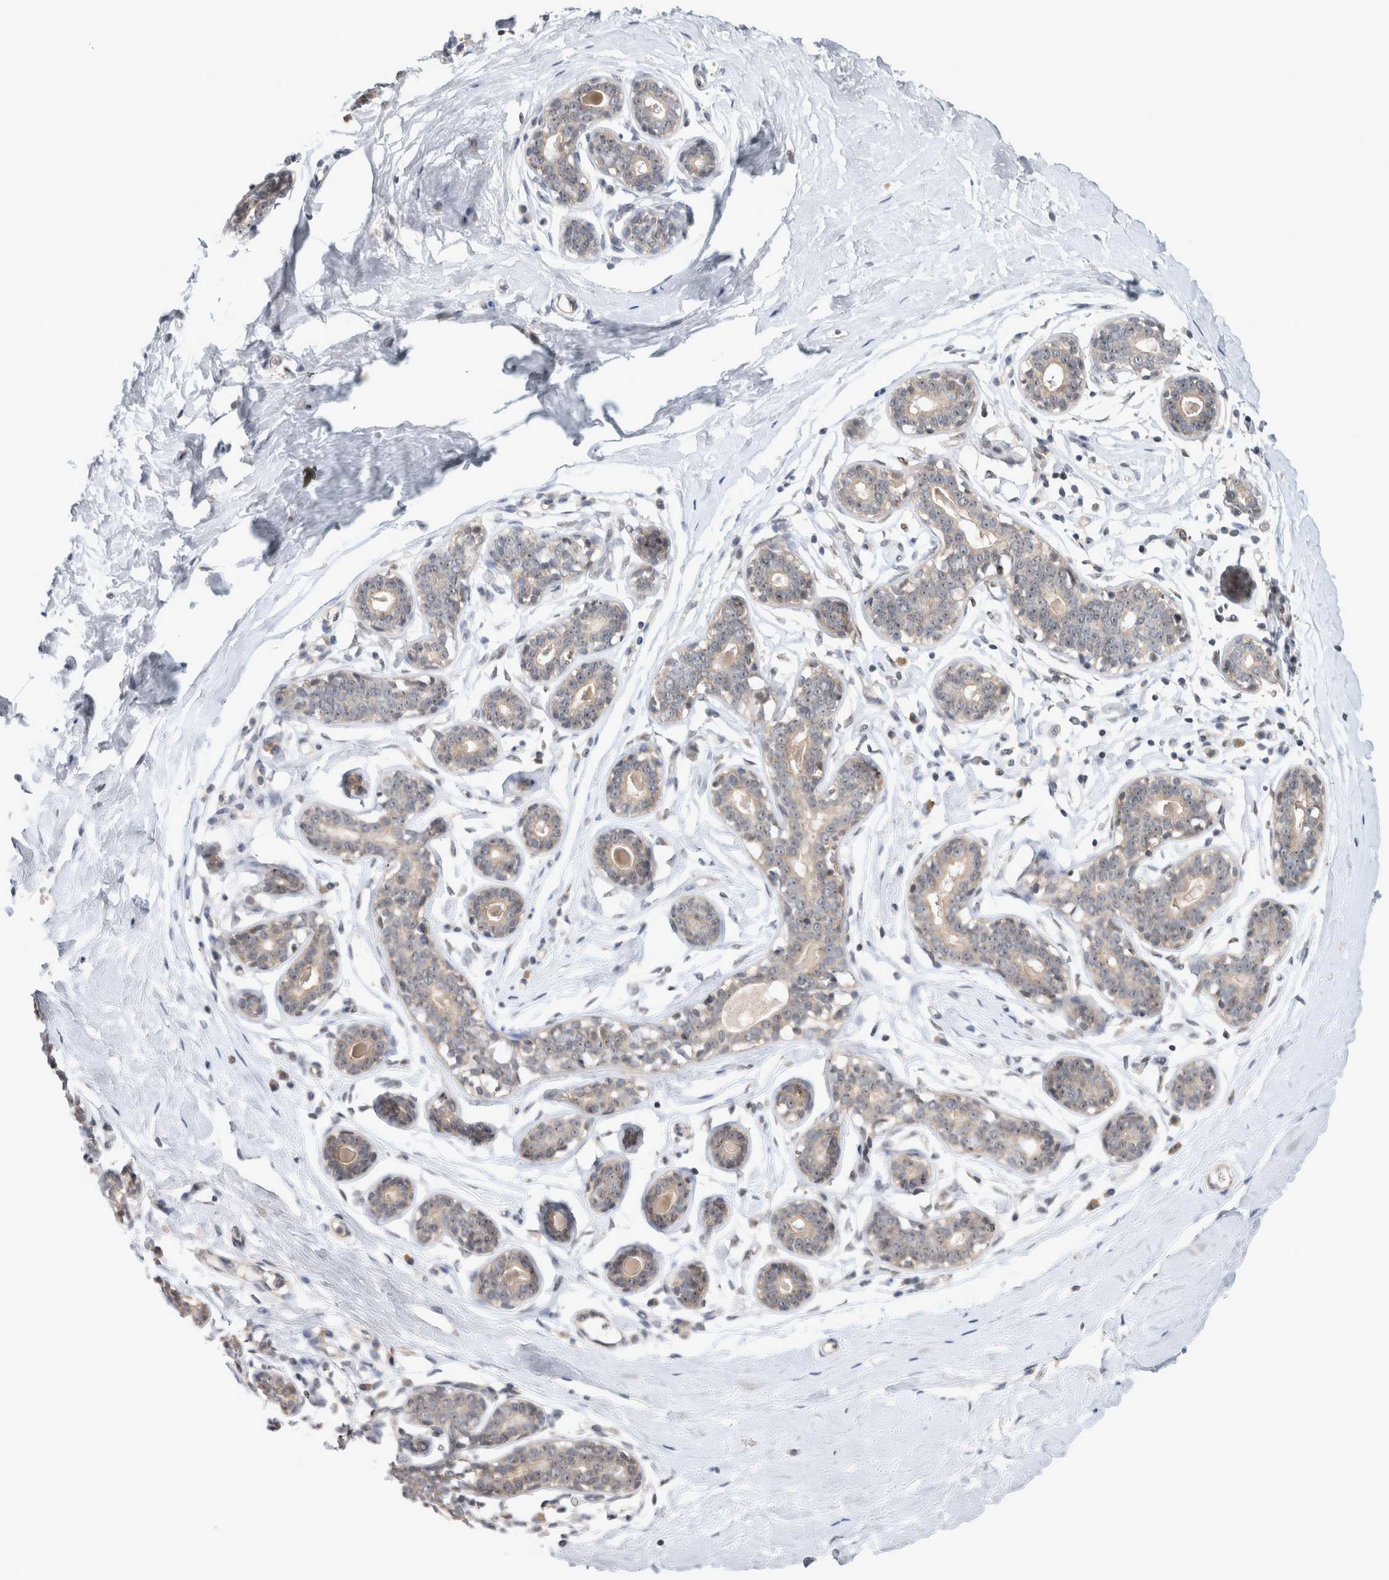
{"staining": {"intensity": "weak", "quantity": ">75%", "location": "cytoplasmic/membranous"}, "tissue": "breast", "cell_type": "Adipocytes", "image_type": "normal", "snomed": [{"axis": "morphology", "description": "Normal tissue, NOS"}, {"axis": "topography", "description": "Breast"}], "caption": "IHC of benign breast shows low levels of weak cytoplasmic/membranous staining in about >75% of adipocytes. (DAB (3,3'-diaminobenzidine) = brown stain, brightfield microscopy at high magnification).", "gene": "RBM28", "patient": {"sex": "female", "age": 23}}